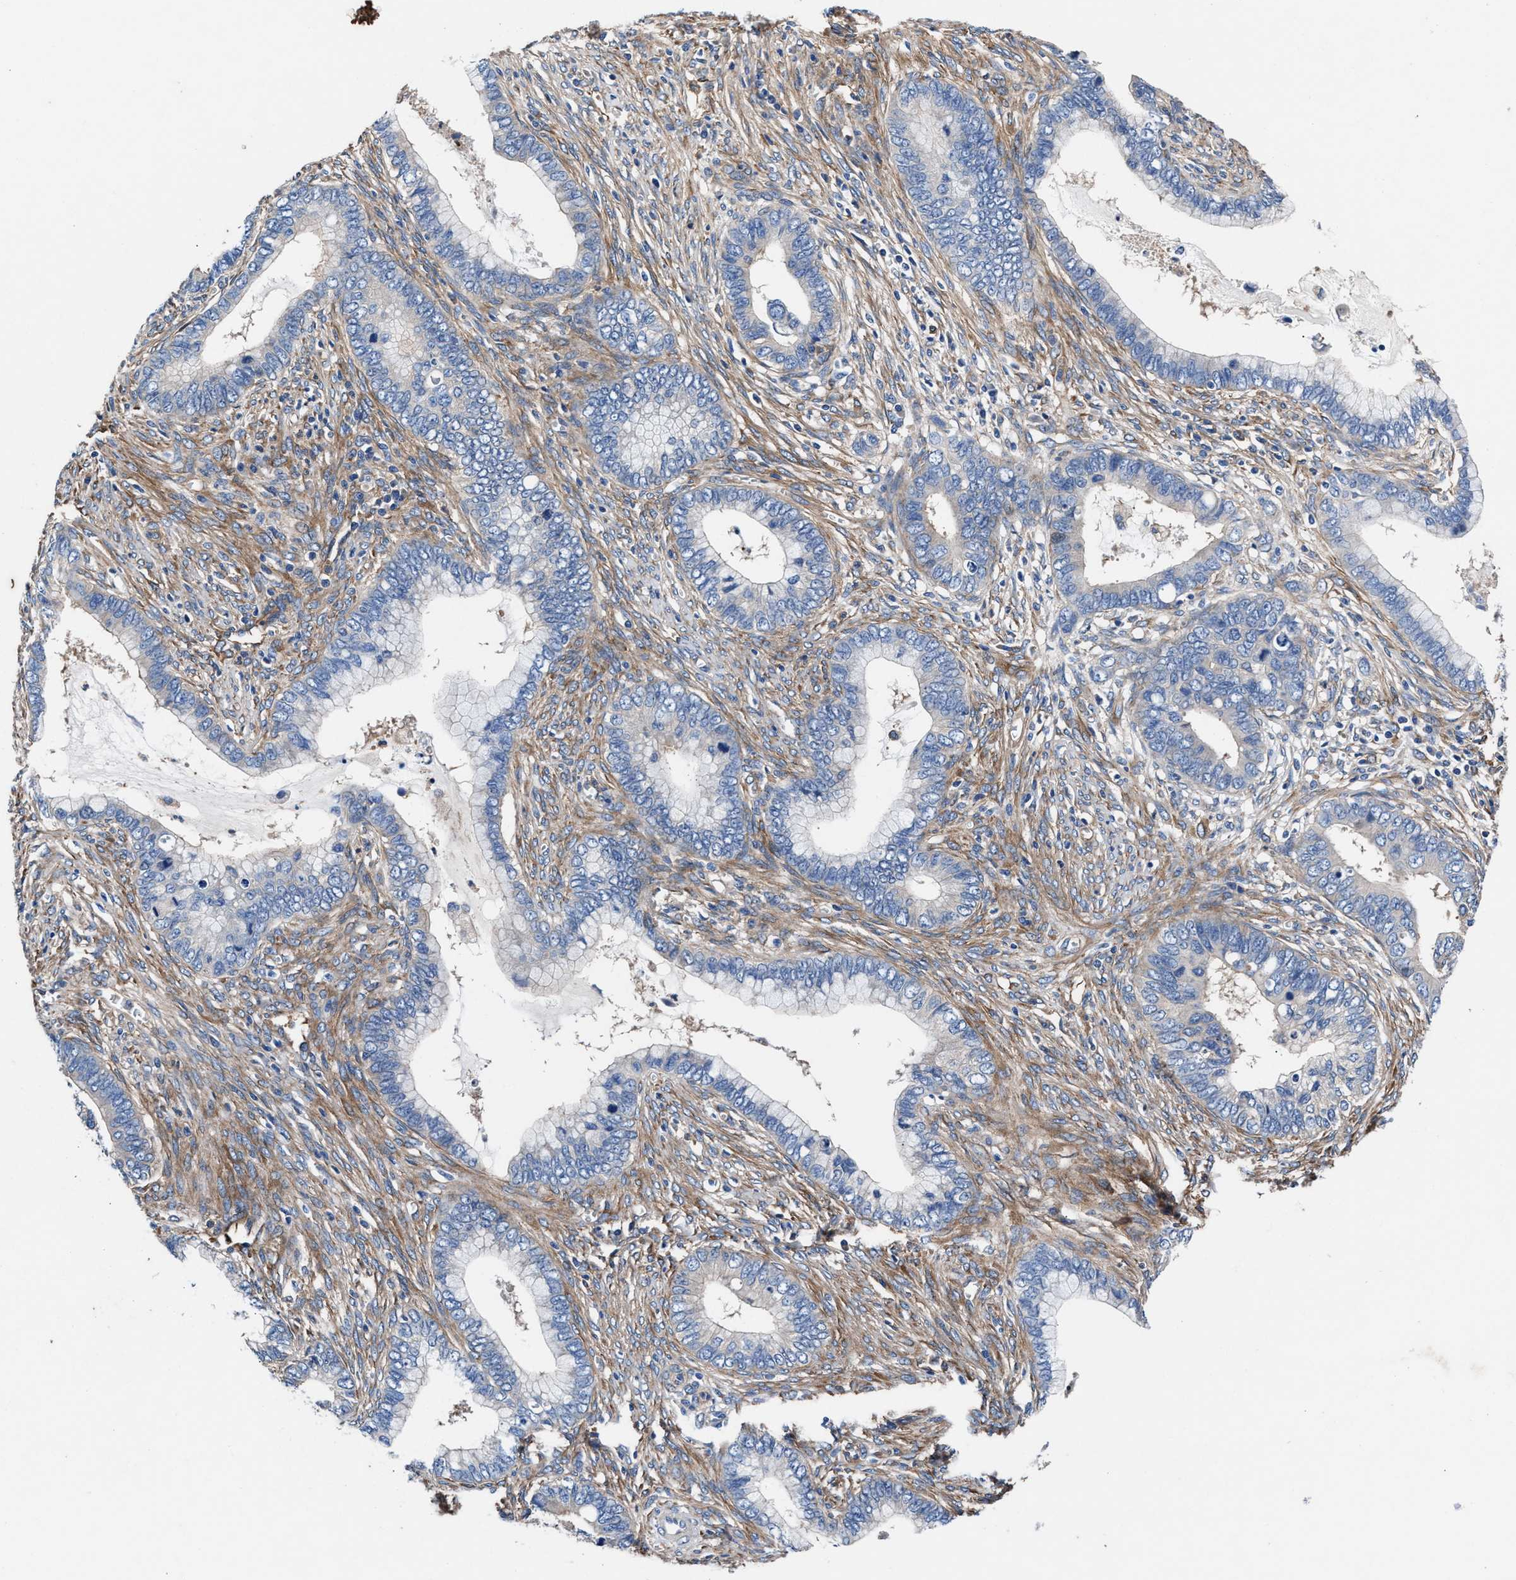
{"staining": {"intensity": "negative", "quantity": "none", "location": "none"}, "tissue": "cervical cancer", "cell_type": "Tumor cells", "image_type": "cancer", "snomed": [{"axis": "morphology", "description": "Adenocarcinoma, NOS"}, {"axis": "topography", "description": "Cervix"}], "caption": "Immunohistochemistry of adenocarcinoma (cervical) shows no staining in tumor cells.", "gene": "SH3GL1", "patient": {"sex": "female", "age": 44}}